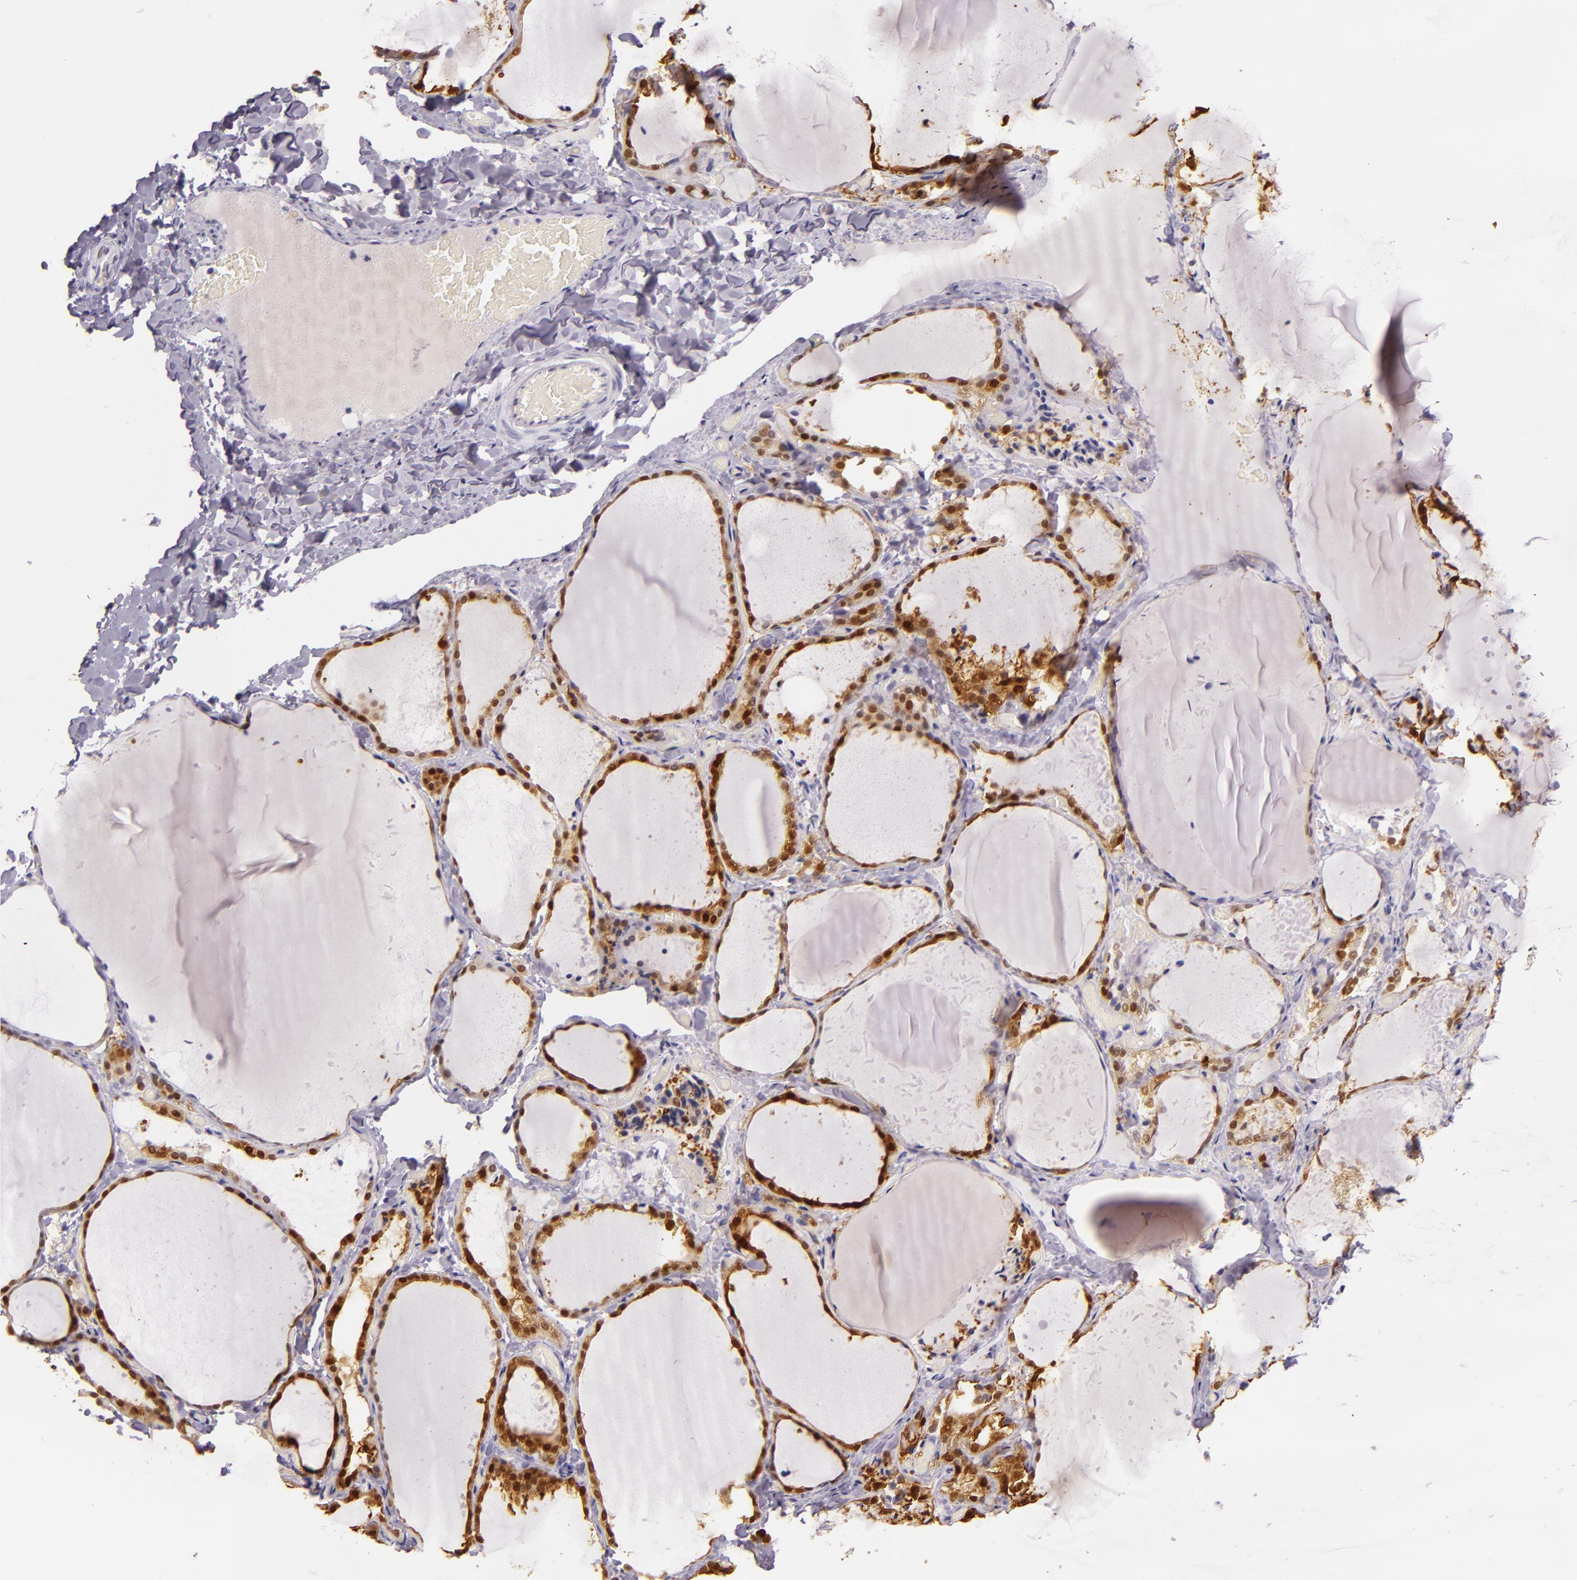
{"staining": {"intensity": "moderate", "quantity": ">75%", "location": "cytoplasmic/membranous,nuclear"}, "tissue": "thyroid gland", "cell_type": "Glandular cells", "image_type": "normal", "snomed": [{"axis": "morphology", "description": "Normal tissue, NOS"}, {"axis": "topography", "description": "Thyroid gland"}], "caption": "Immunohistochemical staining of benign thyroid gland reveals >75% levels of moderate cytoplasmic/membranous,nuclear protein staining in approximately >75% of glandular cells. The staining is performed using DAB (3,3'-diaminobenzidine) brown chromogen to label protein expression. The nuclei are counter-stained blue using hematoxylin.", "gene": "MT1A", "patient": {"sex": "female", "age": 22}}